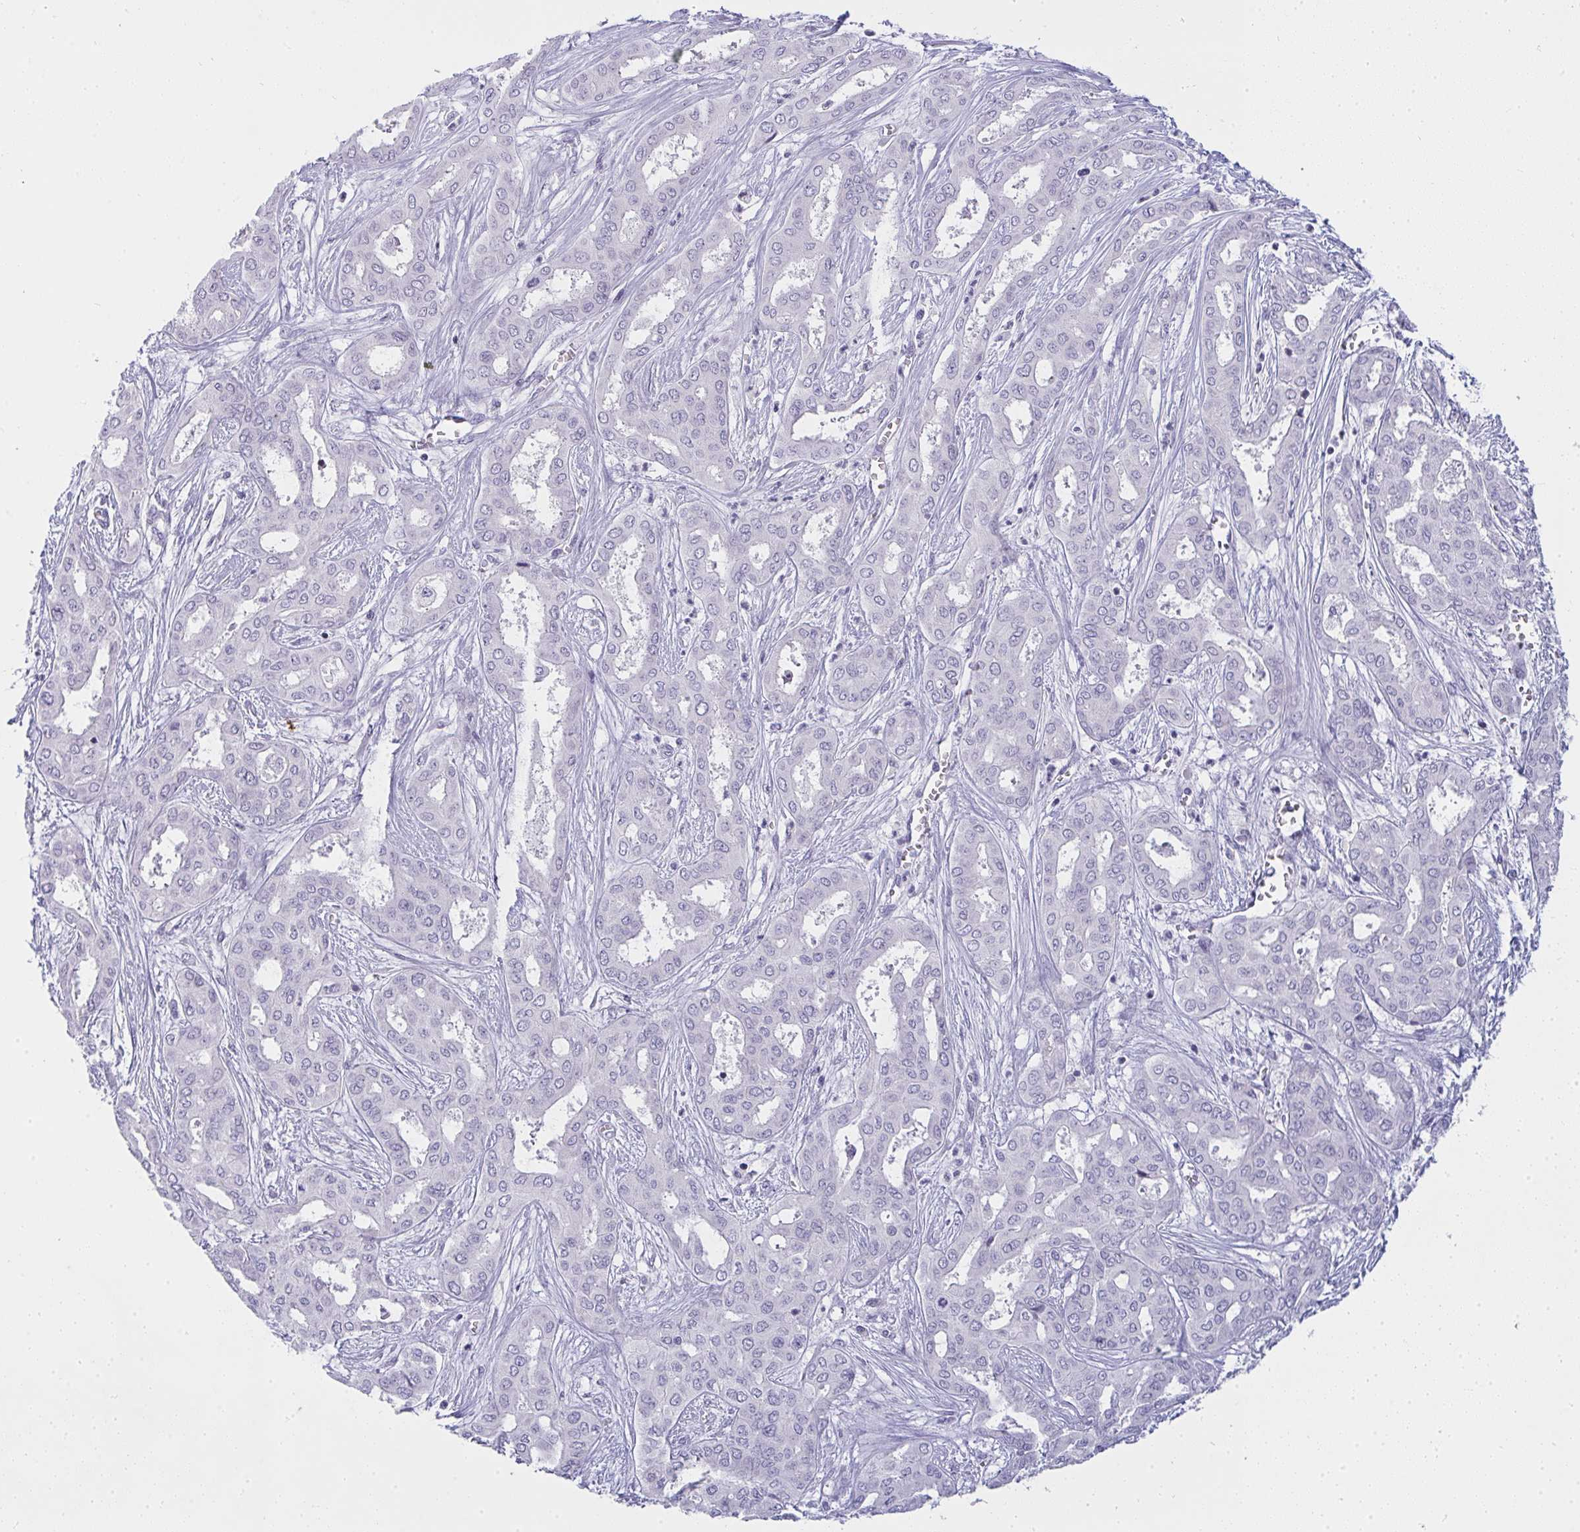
{"staining": {"intensity": "negative", "quantity": "none", "location": "none"}, "tissue": "liver cancer", "cell_type": "Tumor cells", "image_type": "cancer", "snomed": [{"axis": "morphology", "description": "Cholangiocarcinoma"}, {"axis": "topography", "description": "Liver"}], "caption": "Tumor cells show no significant staining in liver cancer. (Immunohistochemistry (ihc), brightfield microscopy, high magnification).", "gene": "ZNF182", "patient": {"sex": "female", "age": 64}}